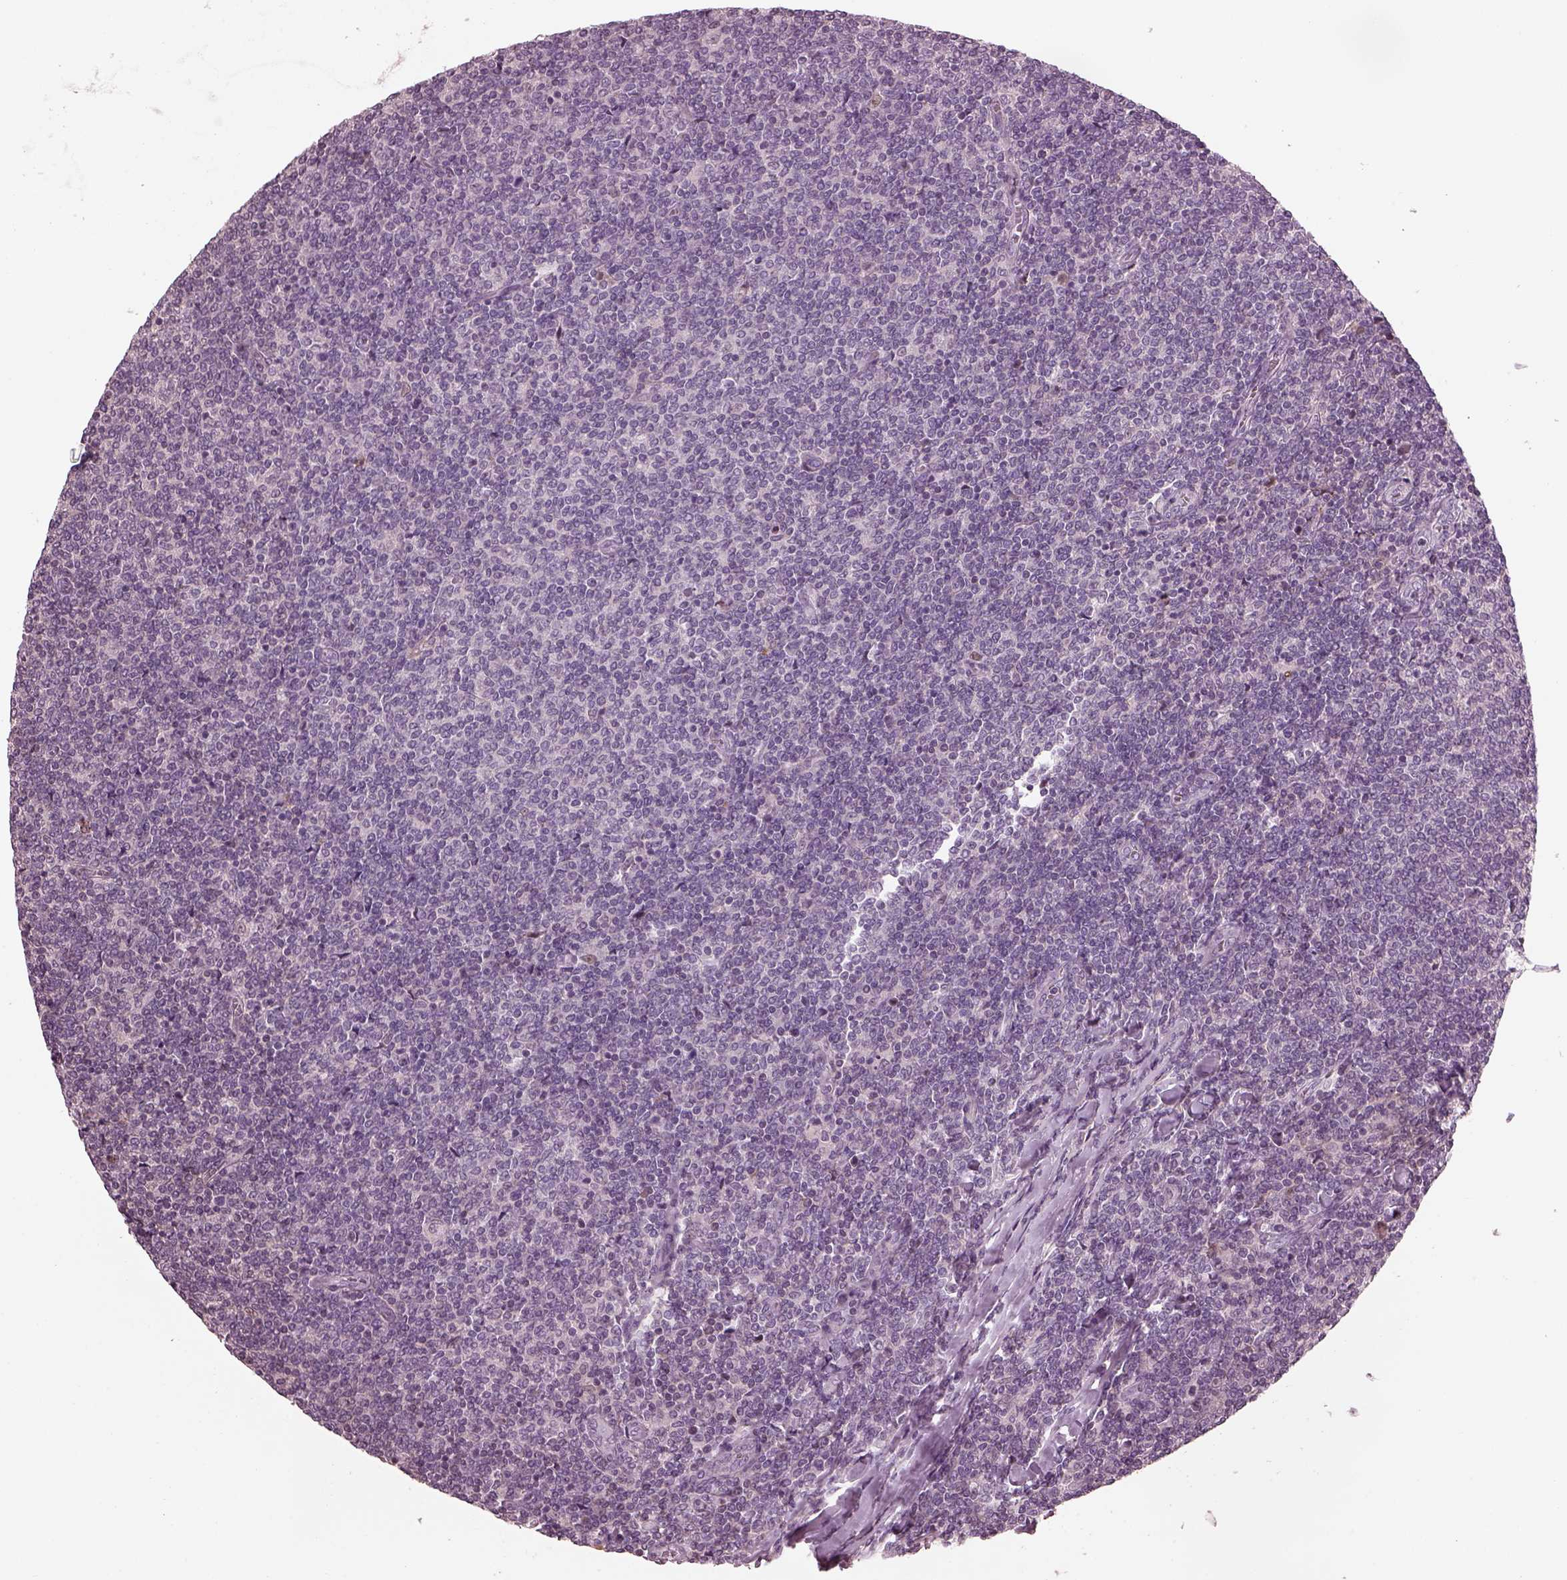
{"staining": {"intensity": "negative", "quantity": "none", "location": "none"}, "tissue": "lymphoma", "cell_type": "Tumor cells", "image_type": "cancer", "snomed": [{"axis": "morphology", "description": "Malignant lymphoma, non-Hodgkin's type, Low grade"}, {"axis": "topography", "description": "Lymph node"}], "caption": "Photomicrograph shows no protein positivity in tumor cells of lymphoma tissue.", "gene": "BFSP1", "patient": {"sex": "male", "age": 52}}